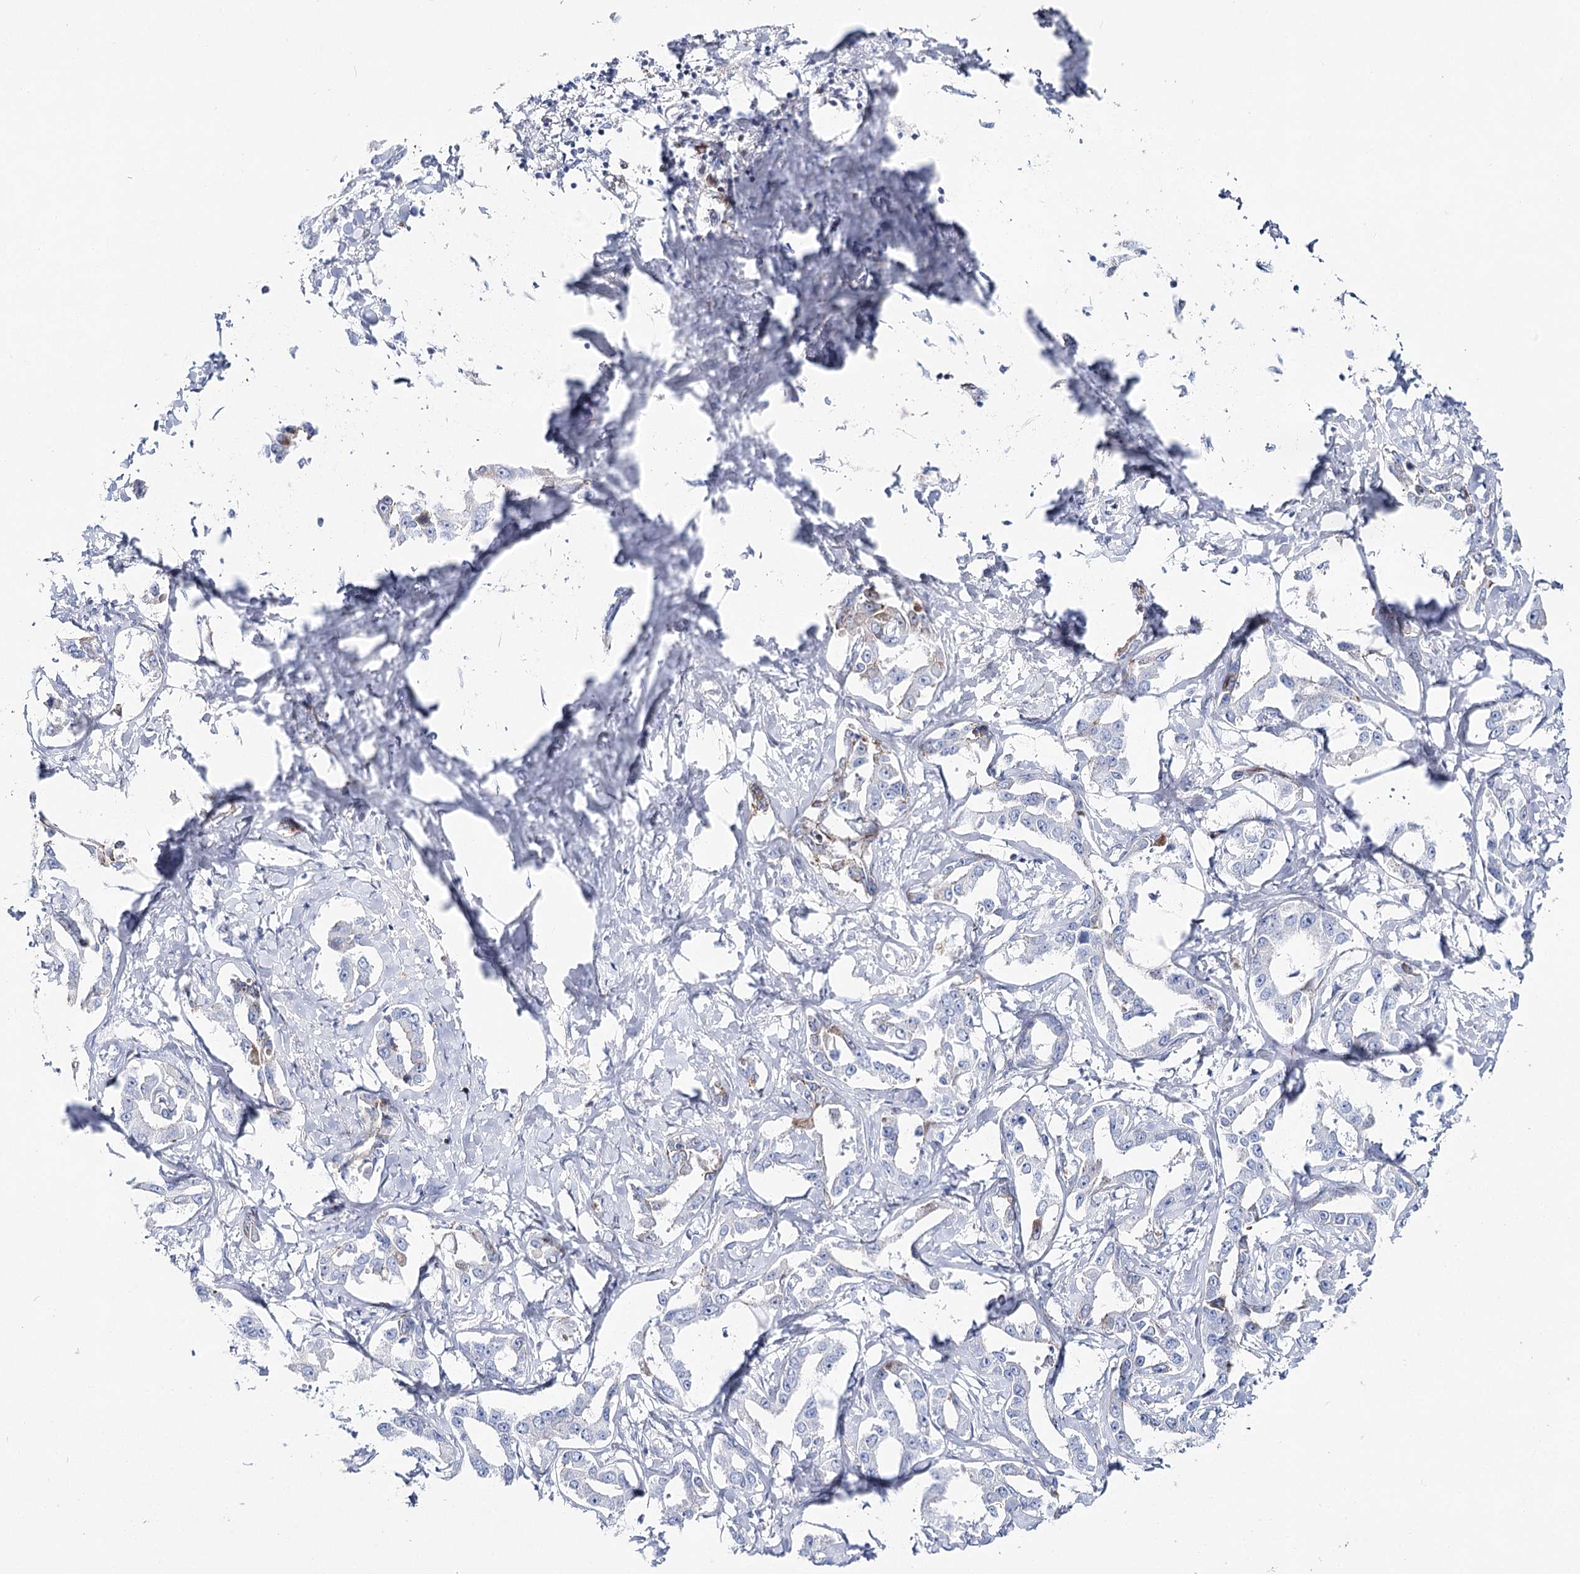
{"staining": {"intensity": "negative", "quantity": "none", "location": "none"}, "tissue": "liver cancer", "cell_type": "Tumor cells", "image_type": "cancer", "snomed": [{"axis": "morphology", "description": "Cholangiocarcinoma"}, {"axis": "topography", "description": "Liver"}], "caption": "This is a histopathology image of immunohistochemistry (IHC) staining of cholangiocarcinoma (liver), which shows no expression in tumor cells.", "gene": "ANKRD23", "patient": {"sex": "male", "age": 59}}